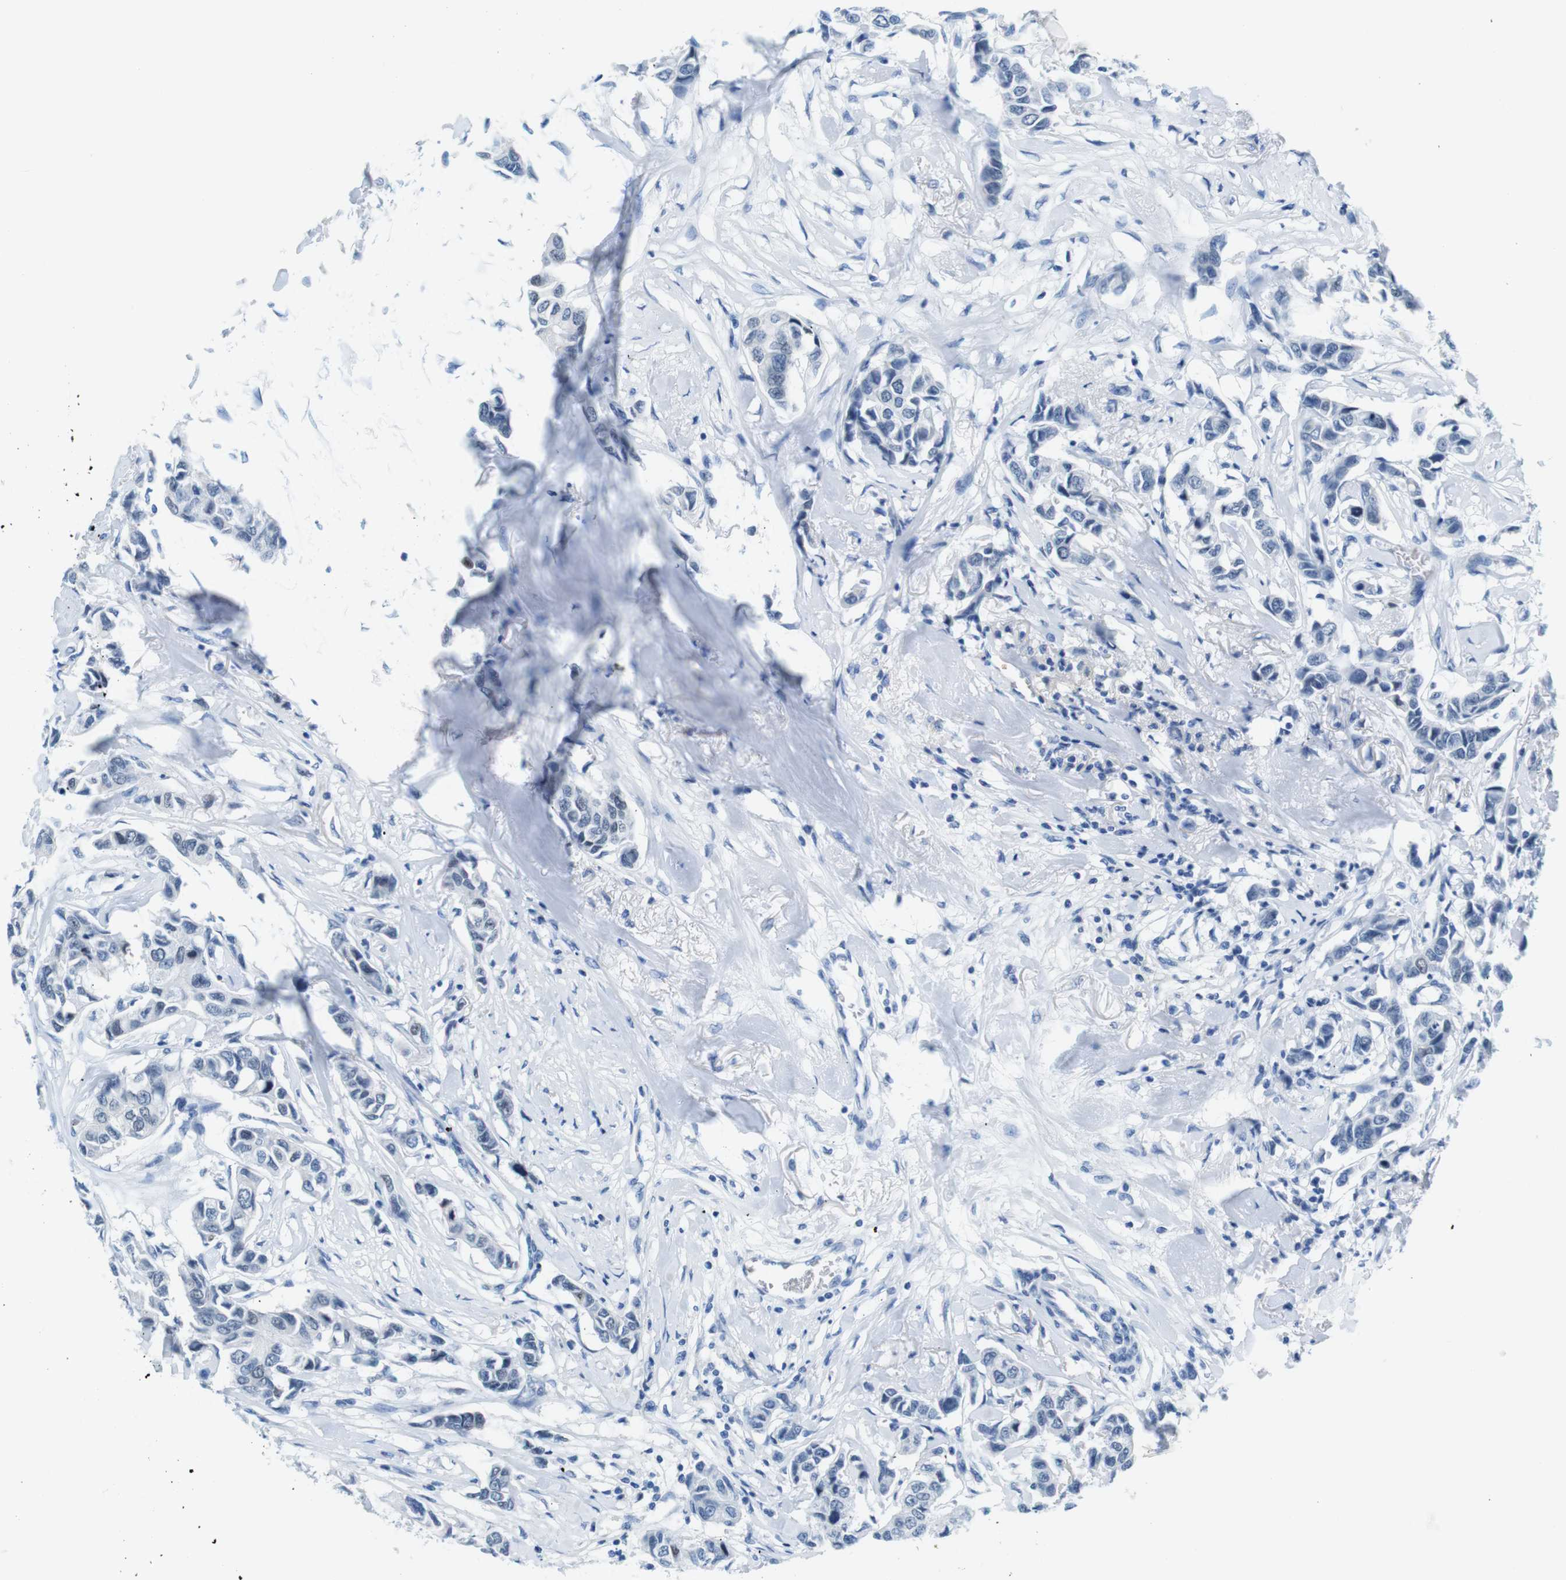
{"staining": {"intensity": "weak", "quantity": "<25%", "location": "nuclear"}, "tissue": "breast cancer", "cell_type": "Tumor cells", "image_type": "cancer", "snomed": [{"axis": "morphology", "description": "Duct carcinoma"}, {"axis": "topography", "description": "Breast"}], "caption": "Breast cancer (invasive ductal carcinoma) was stained to show a protein in brown. There is no significant staining in tumor cells.", "gene": "TFAP2C", "patient": {"sex": "female", "age": 80}}